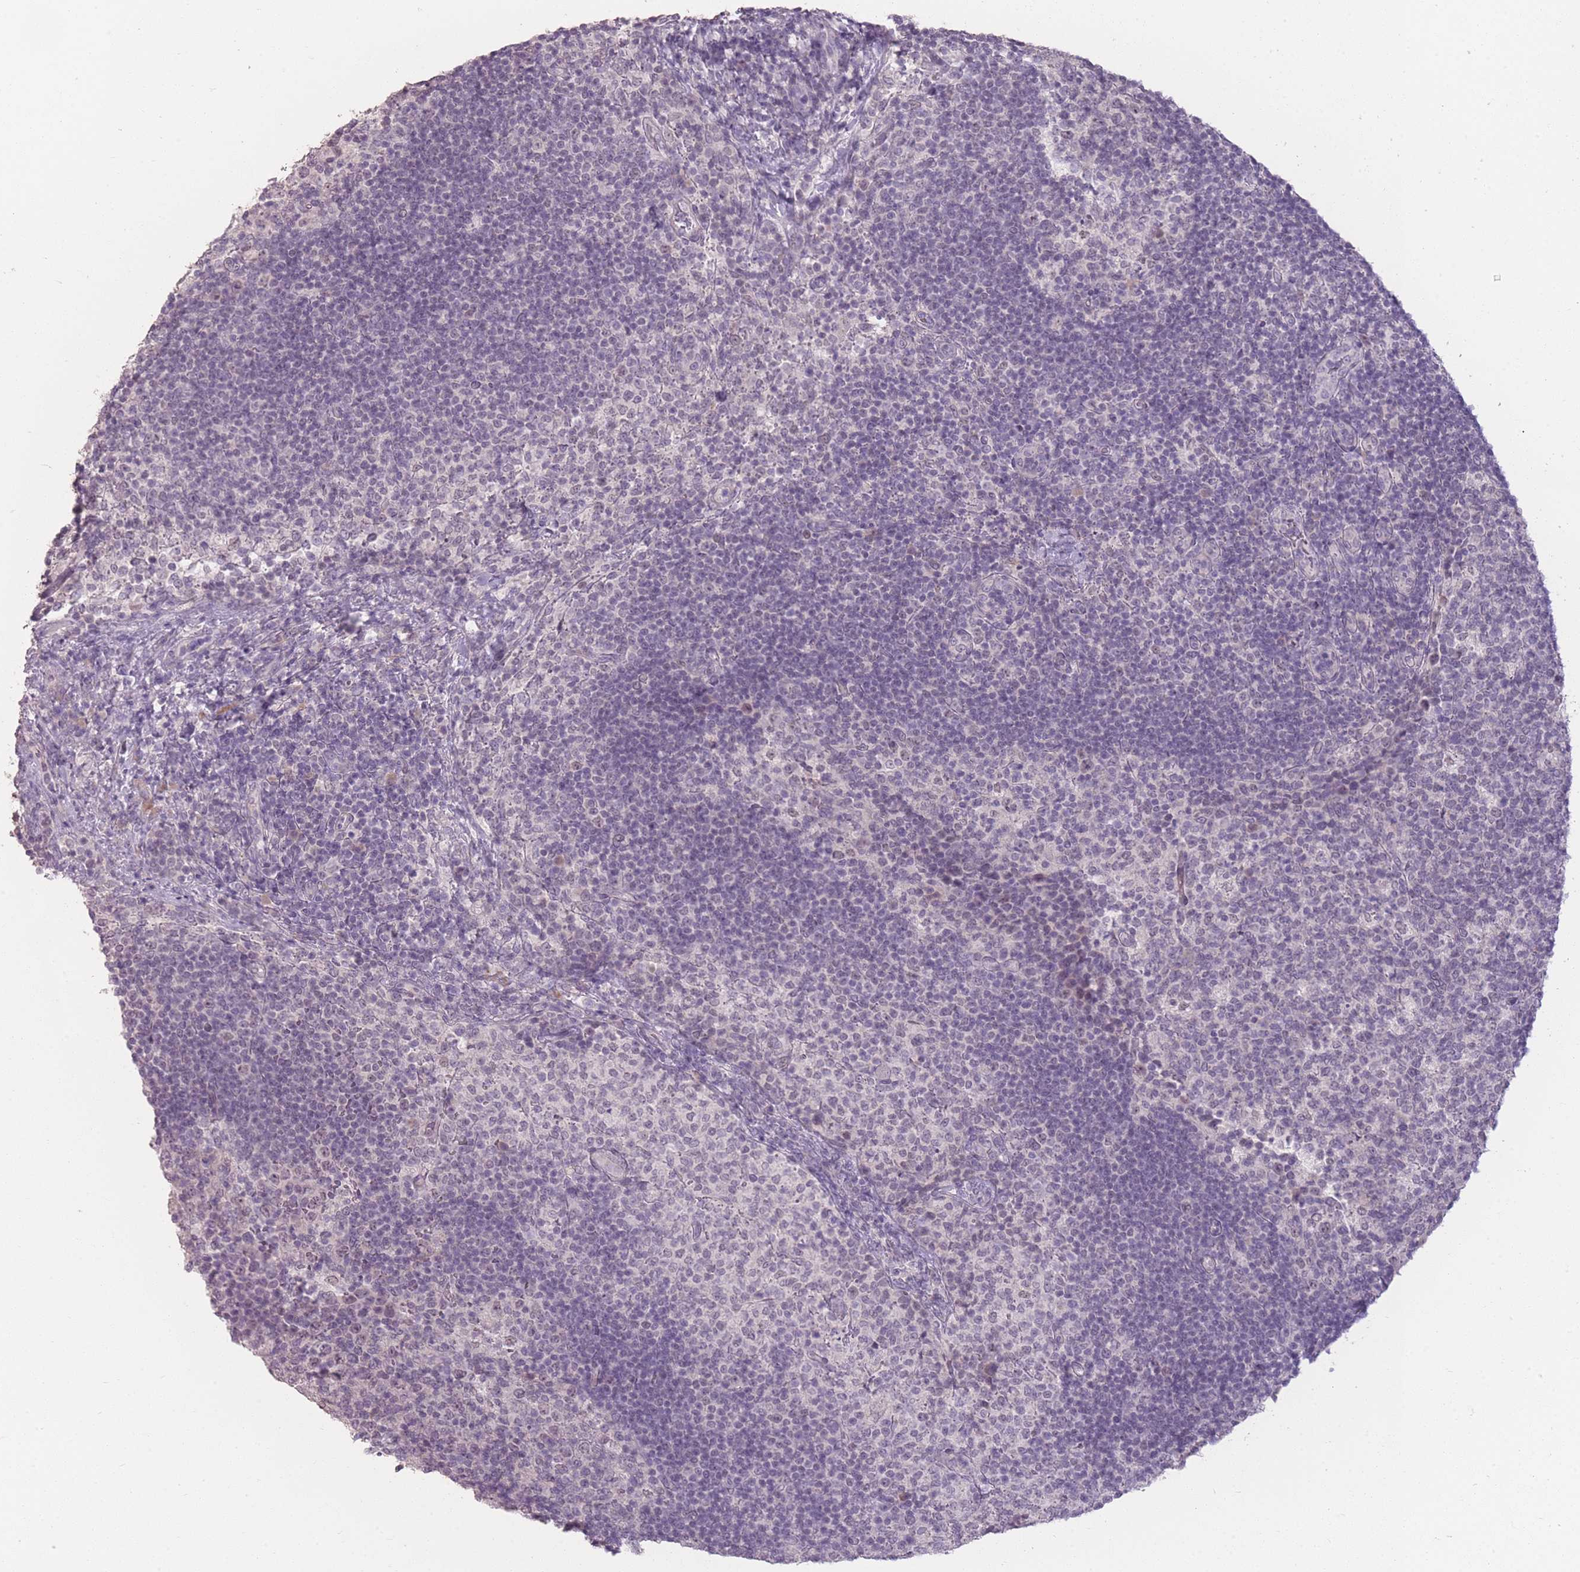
{"staining": {"intensity": "negative", "quantity": "none", "location": "none"}, "tissue": "lymph node", "cell_type": "Germinal center cells", "image_type": "normal", "snomed": [{"axis": "morphology", "description": "Normal tissue, NOS"}, {"axis": "topography", "description": "Lymph node"}], "caption": "High power microscopy histopathology image of an immunohistochemistry (IHC) micrograph of benign lymph node, revealing no significant positivity in germinal center cells.", "gene": "ZBTB24", "patient": {"sex": "female", "age": 31}}